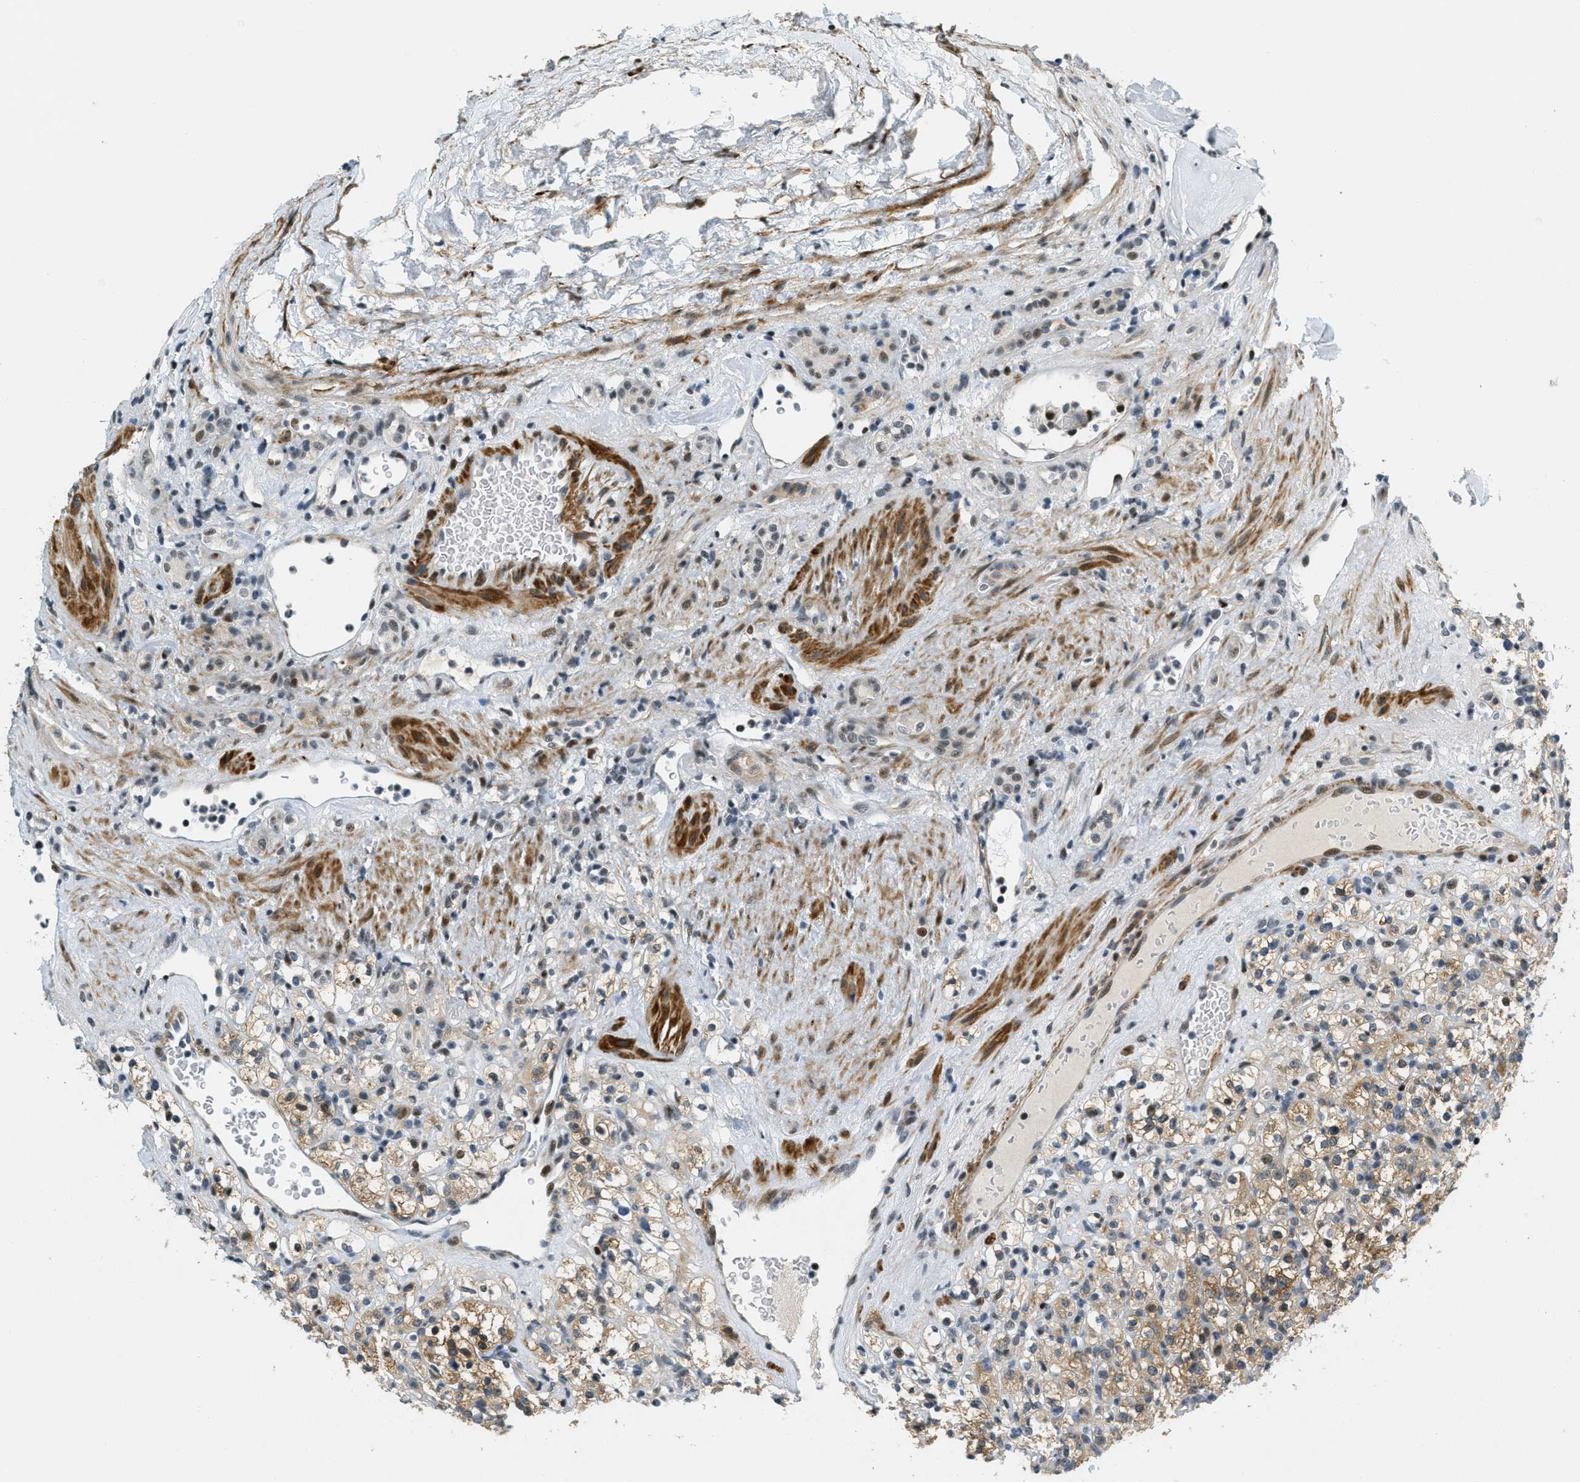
{"staining": {"intensity": "moderate", "quantity": ">75%", "location": "cytoplasmic/membranous"}, "tissue": "renal cancer", "cell_type": "Tumor cells", "image_type": "cancer", "snomed": [{"axis": "morphology", "description": "Normal tissue, NOS"}, {"axis": "morphology", "description": "Adenocarcinoma, NOS"}, {"axis": "topography", "description": "Kidney"}], "caption": "Immunohistochemistry staining of renal adenocarcinoma, which reveals medium levels of moderate cytoplasmic/membranous positivity in approximately >75% of tumor cells indicating moderate cytoplasmic/membranous protein positivity. The staining was performed using DAB (3,3'-diaminobenzidine) (brown) for protein detection and nuclei were counterstained in hematoxylin (blue).", "gene": "ZDHHC23", "patient": {"sex": "female", "age": 72}}